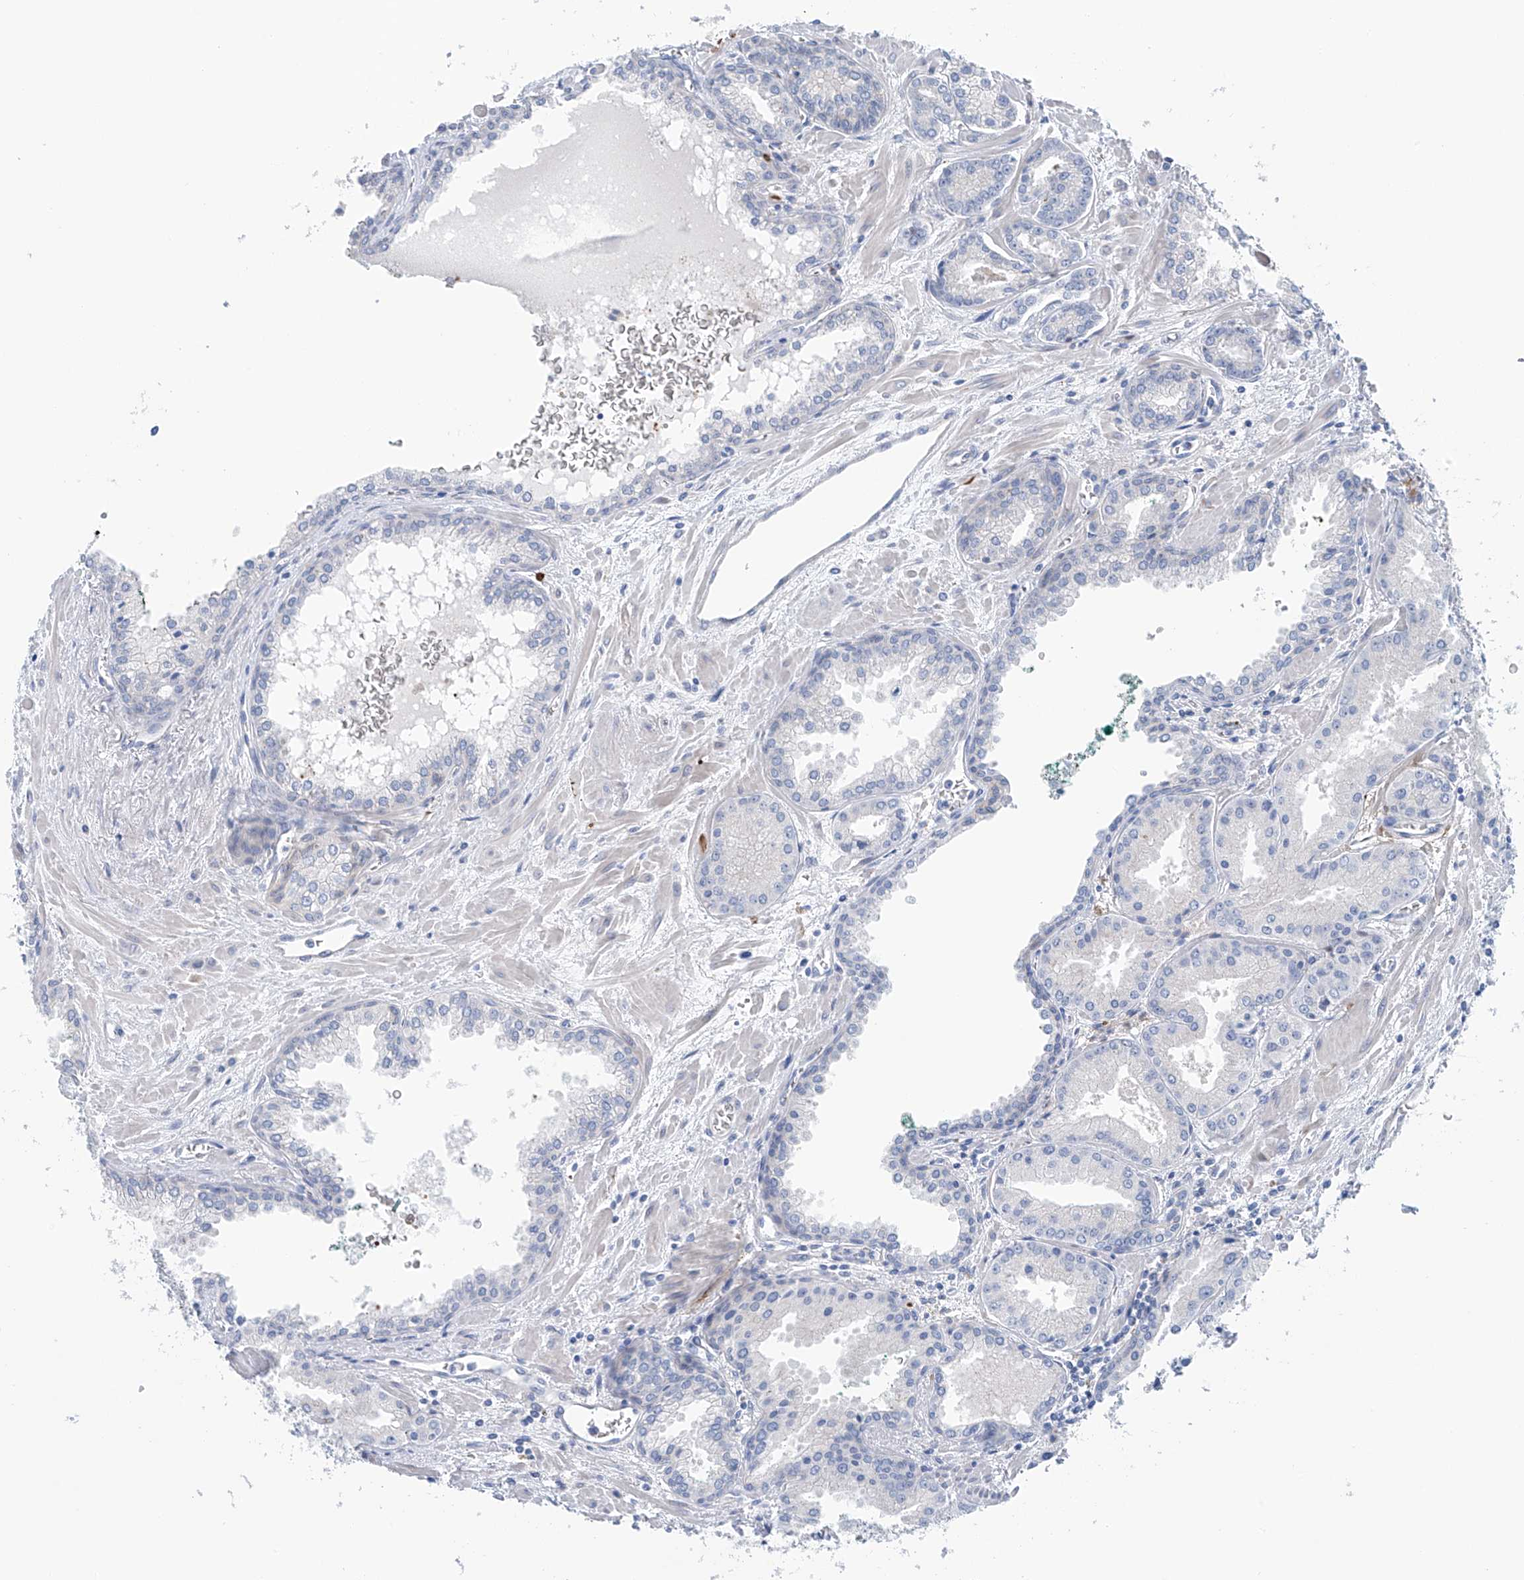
{"staining": {"intensity": "negative", "quantity": "none", "location": "none"}, "tissue": "prostate cancer", "cell_type": "Tumor cells", "image_type": "cancer", "snomed": [{"axis": "morphology", "description": "Adenocarcinoma, Low grade"}, {"axis": "topography", "description": "Prostate"}], "caption": "Immunohistochemistry (IHC) image of human low-grade adenocarcinoma (prostate) stained for a protein (brown), which demonstrates no expression in tumor cells.", "gene": "CEP85L", "patient": {"sex": "male", "age": 67}}